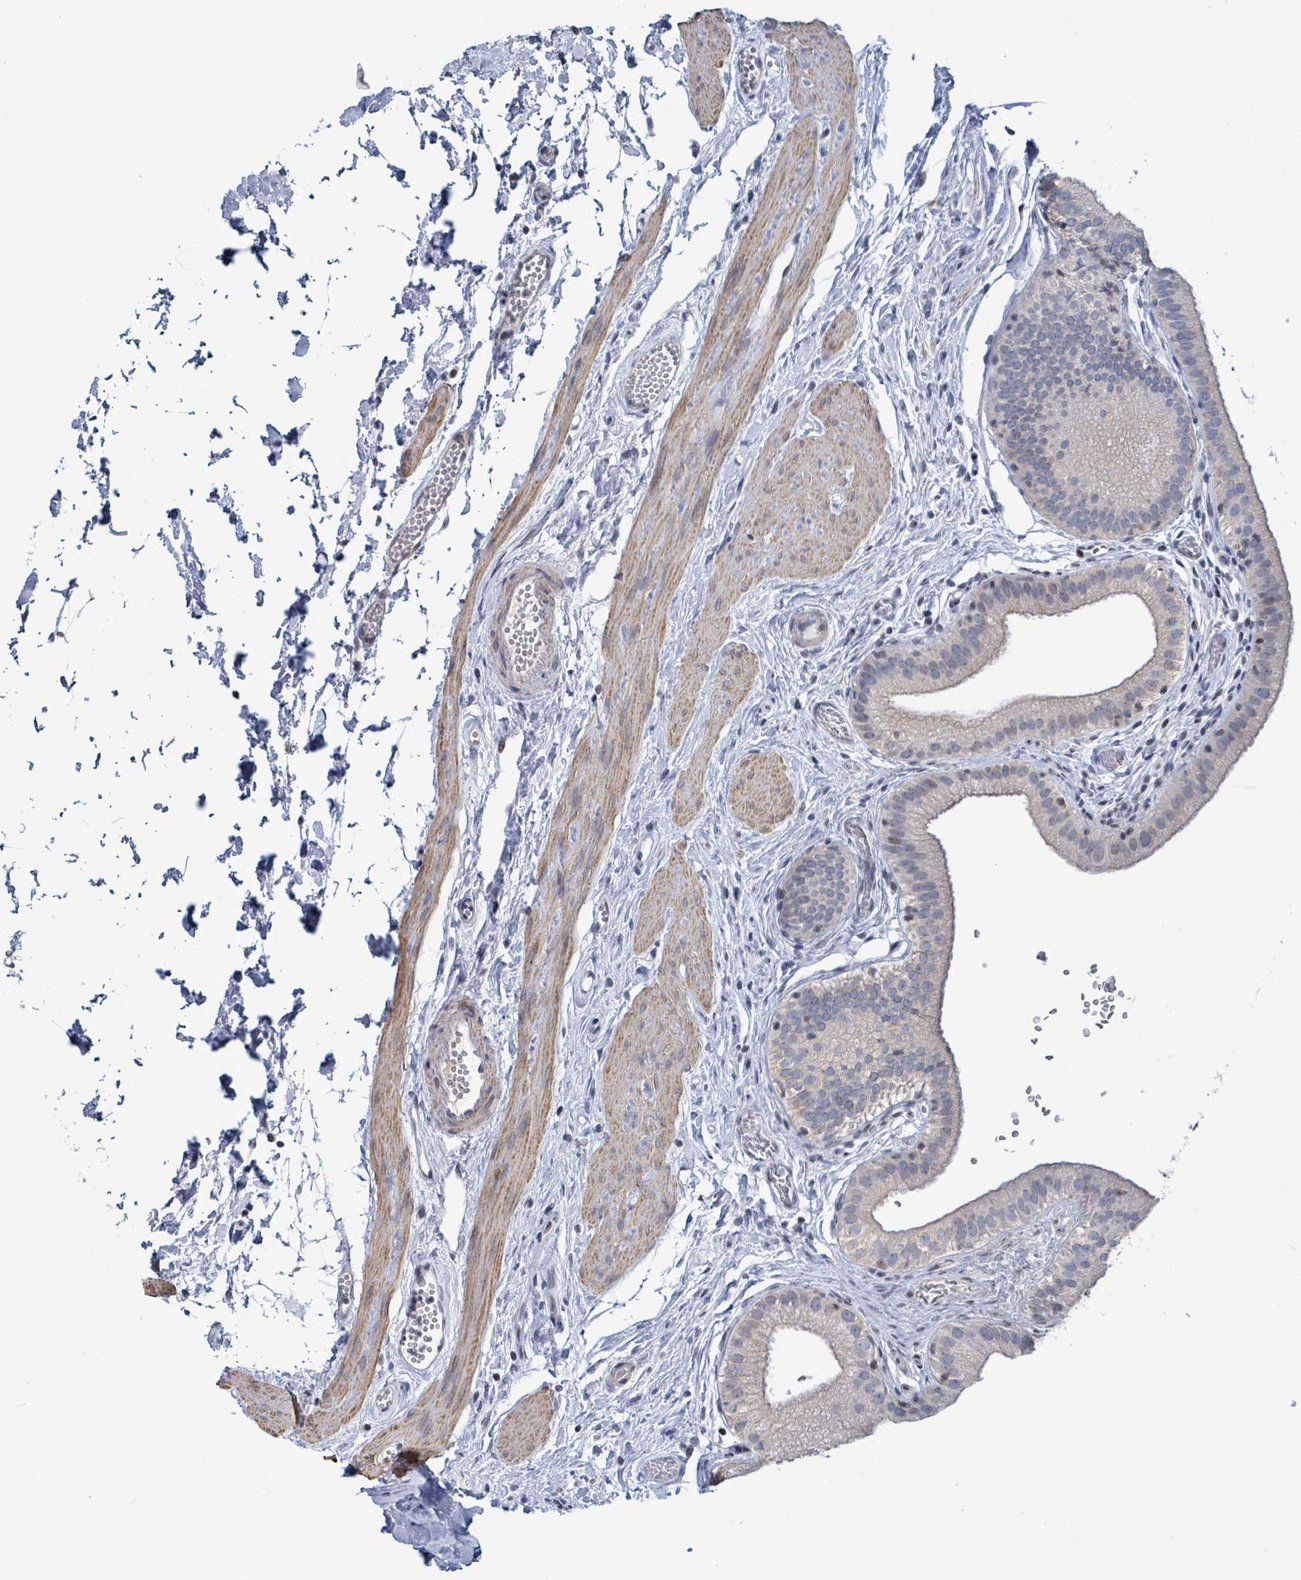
{"staining": {"intensity": "weak", "quantity": "<25%", "location": "cytoplasmic/membranous"}, "tissue": "gallbladder", "cell_type": "Glandular cells", "image_type": "normal", "snomed": [{"axis": "morphology", "description": "Normal tissue, NOS"}, {"axis": "topography", "description": "Gallbladder"}], "caption": "Human gallbladder stained for a protein using immunohistochemistry (IHC) shows no staining in glandular cells.", "gene": "NTN3", "patient": {"sex": "female", "age": 54}}